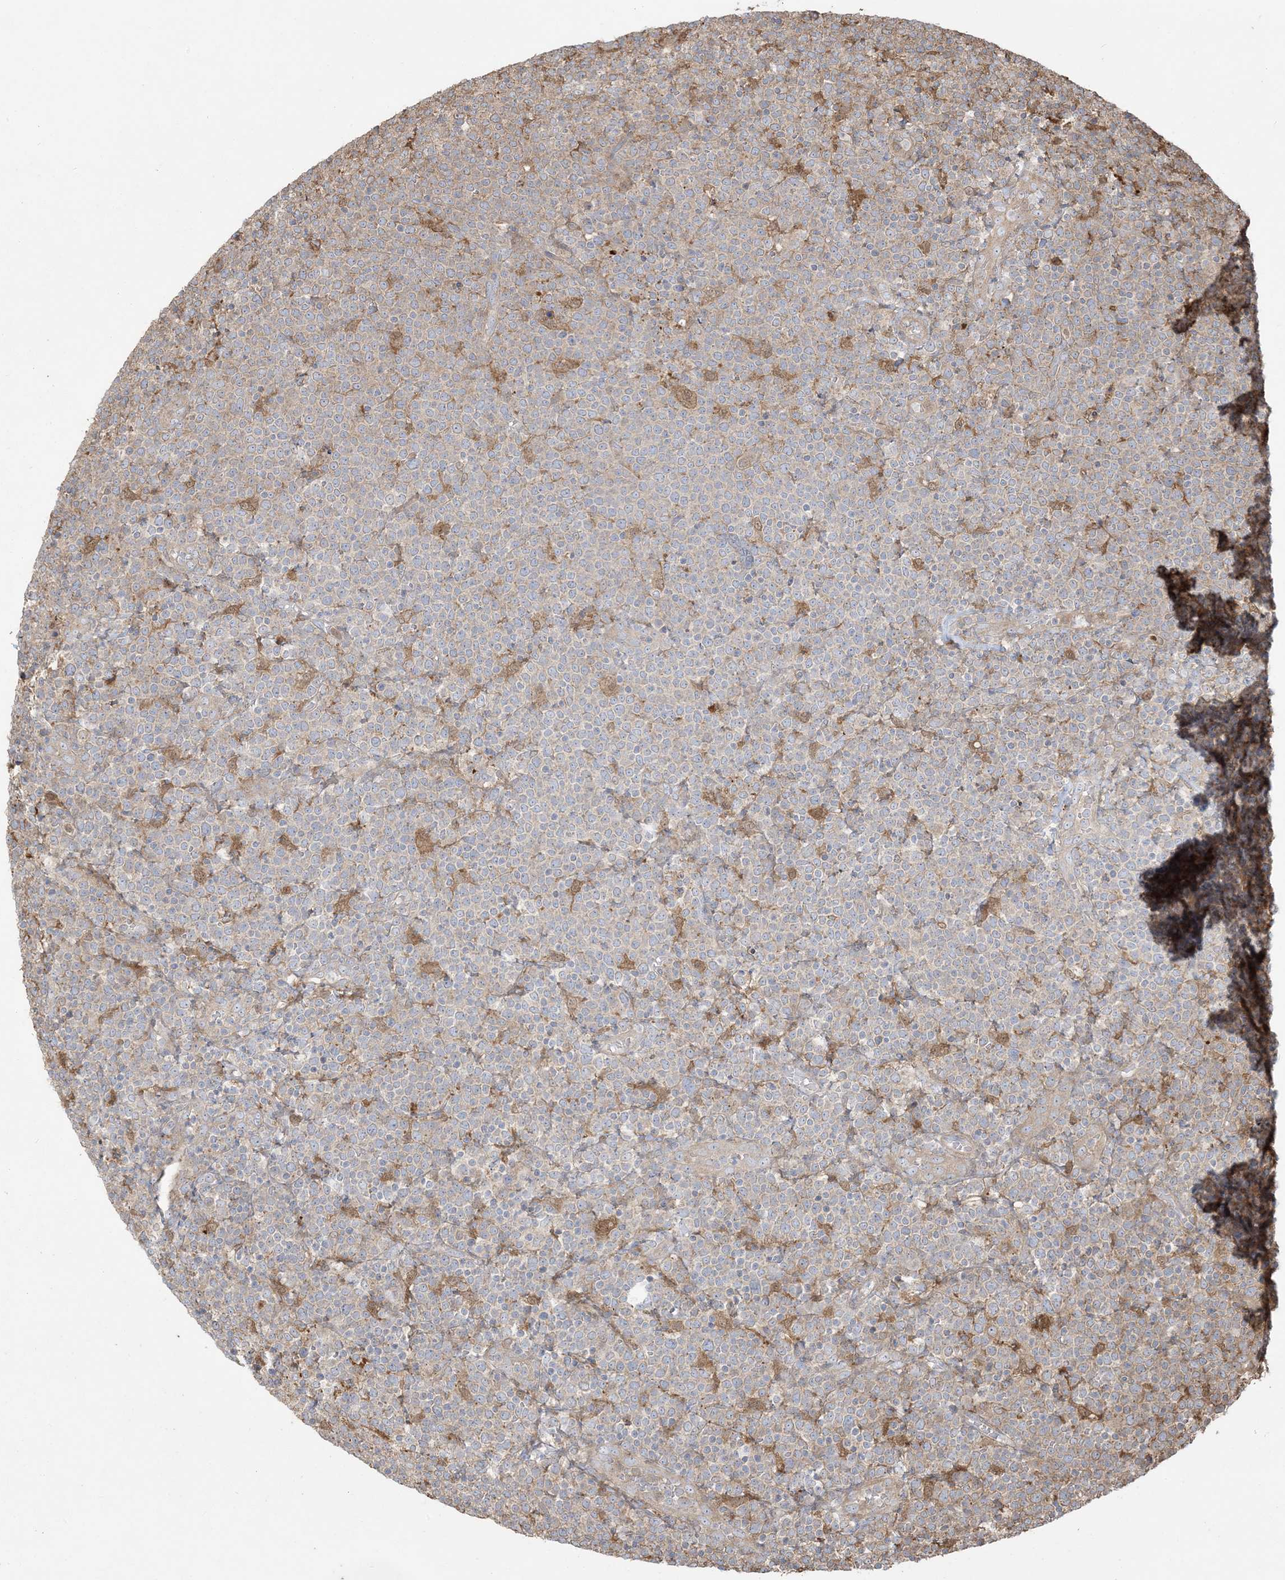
{"staining": {"intensity": "weak", "quantity": "<25%", "location": "cytoplasmic/membranous"}, "tissue": "lymphoma", "cell_type": "Tumor cells", "image_type": "cancer", "snomed": [{"axis": "morphology", "description": "Malignant lymphoma, non-Hodgkin's type, High grade"}, {"axis": "topography", "description": "Lymph node"}], "caption": "Immunohistochemistry histopathology image of human lymphoma stained for a protein (brown), which shows no positivity in tumor cells. Nuclei are stained in blue.", "gene": "HNMT", "patient": {"sex": "male", "age": 61}}